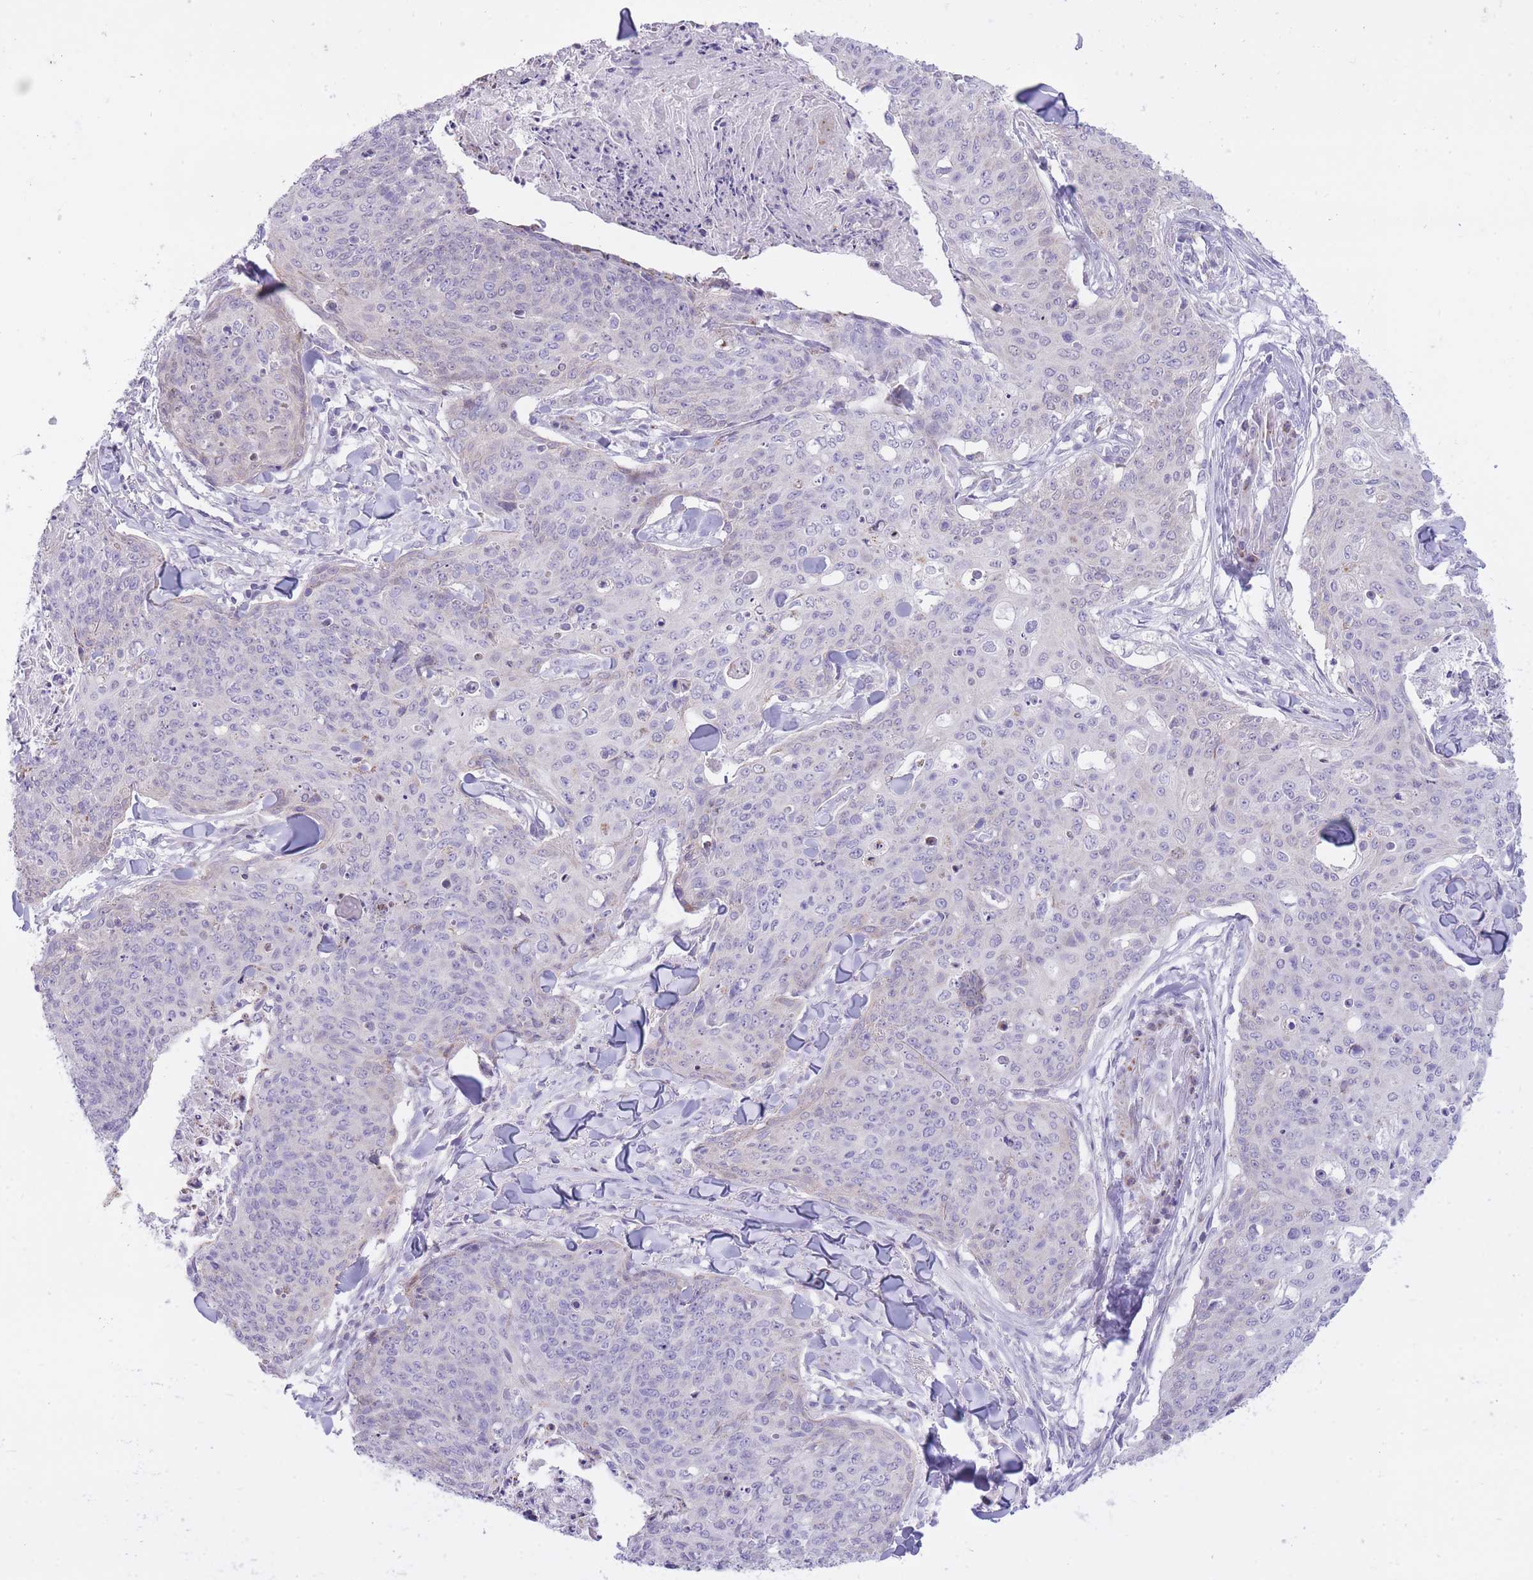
{"staining": {"intensity": "negative", "quantity": "none", "location": "none"}, "tissue": "skin cancer", "cell_type": "Tumor cells", "image_type": "cancer", "snomed": [{"axis": "morphology", "description": "Squamous cell carcinoma, NOS"}, {"axis": "topography", "description": "Skin"}, {"axis": "topography", "description": "Vulva"}], "caption": "There is no significant positivity in tumor cells of squamous cell carcinoma (skin).", "gene": "DENND2D", "patient": {"sex": "female", "age": 85}}